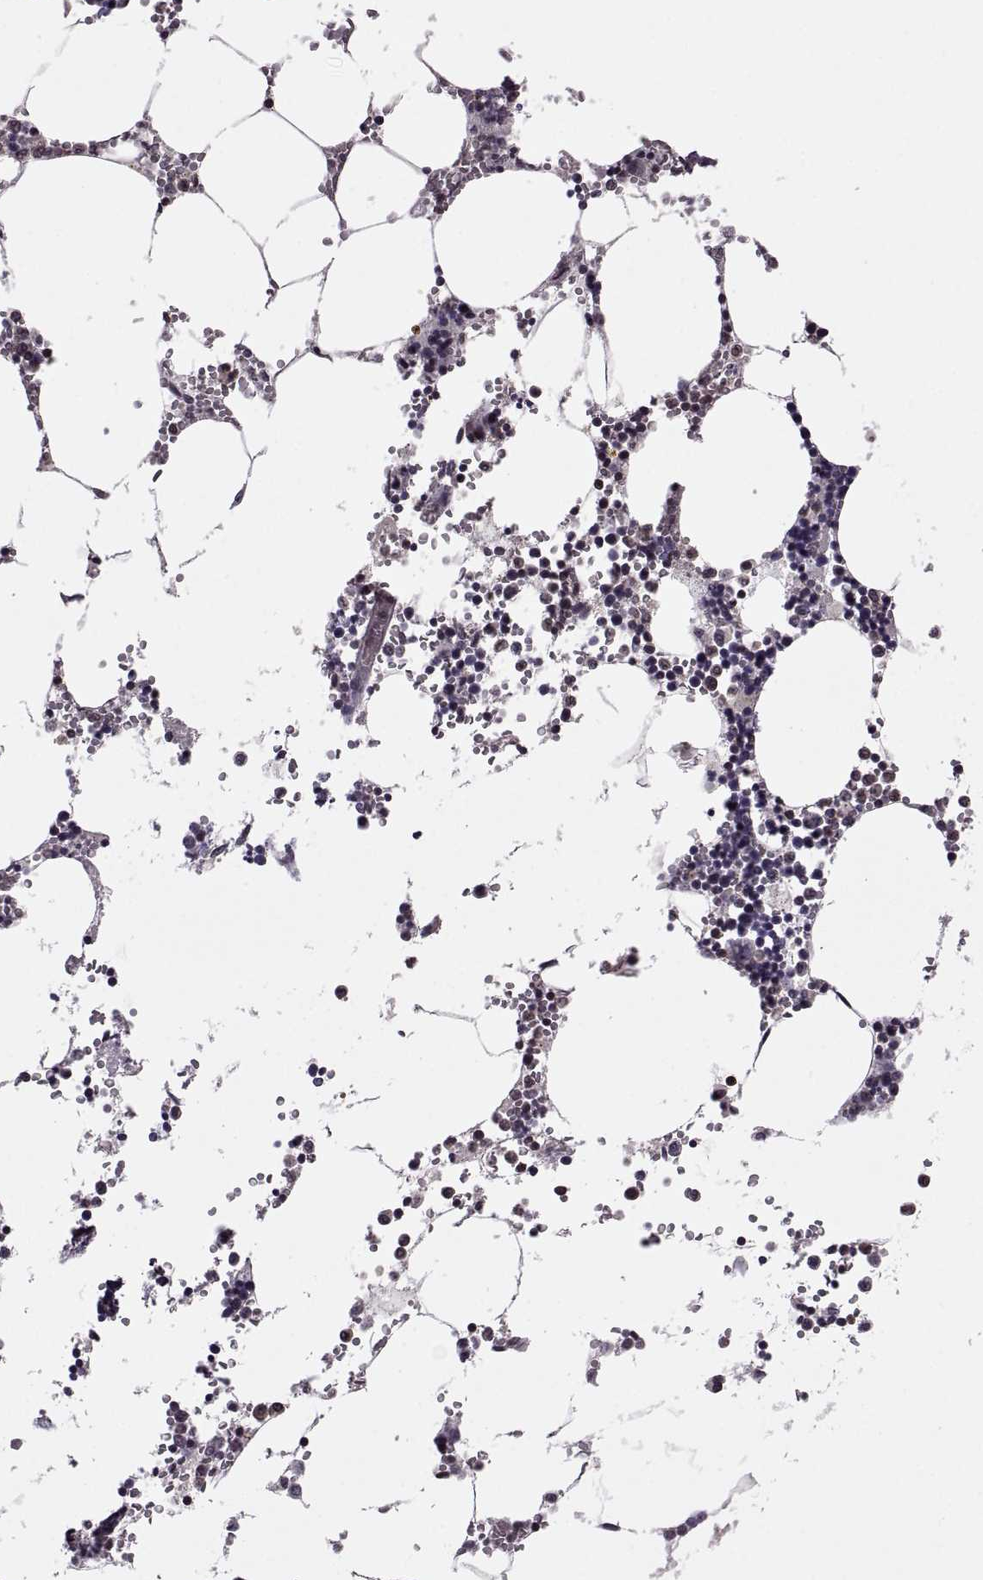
{"staining": {"intensity": "negative", "quantity": "none", "location": "none"}, "tissue": "bone marrow", "cell_type": "Hematopoietic cells", "image_type": "normal", "snomed": [{"axis": "morphology", "description": "Normal tissue, NOS"}, {"axis": "topography", "description": "Bone marrow"}], "caption": "Protein analysis of normal bone marrow demonstrates no significant positivity in hematopoietic cells. Brightfield microscopy of immunohistochemistry (IHC) stained with DAB (3,3'-diaminobenzidine) (brown) and hematoxylin (blue), captured at high magnification.", "gene": "INTS3", "patient": {"sex": "male", "age": 54}}